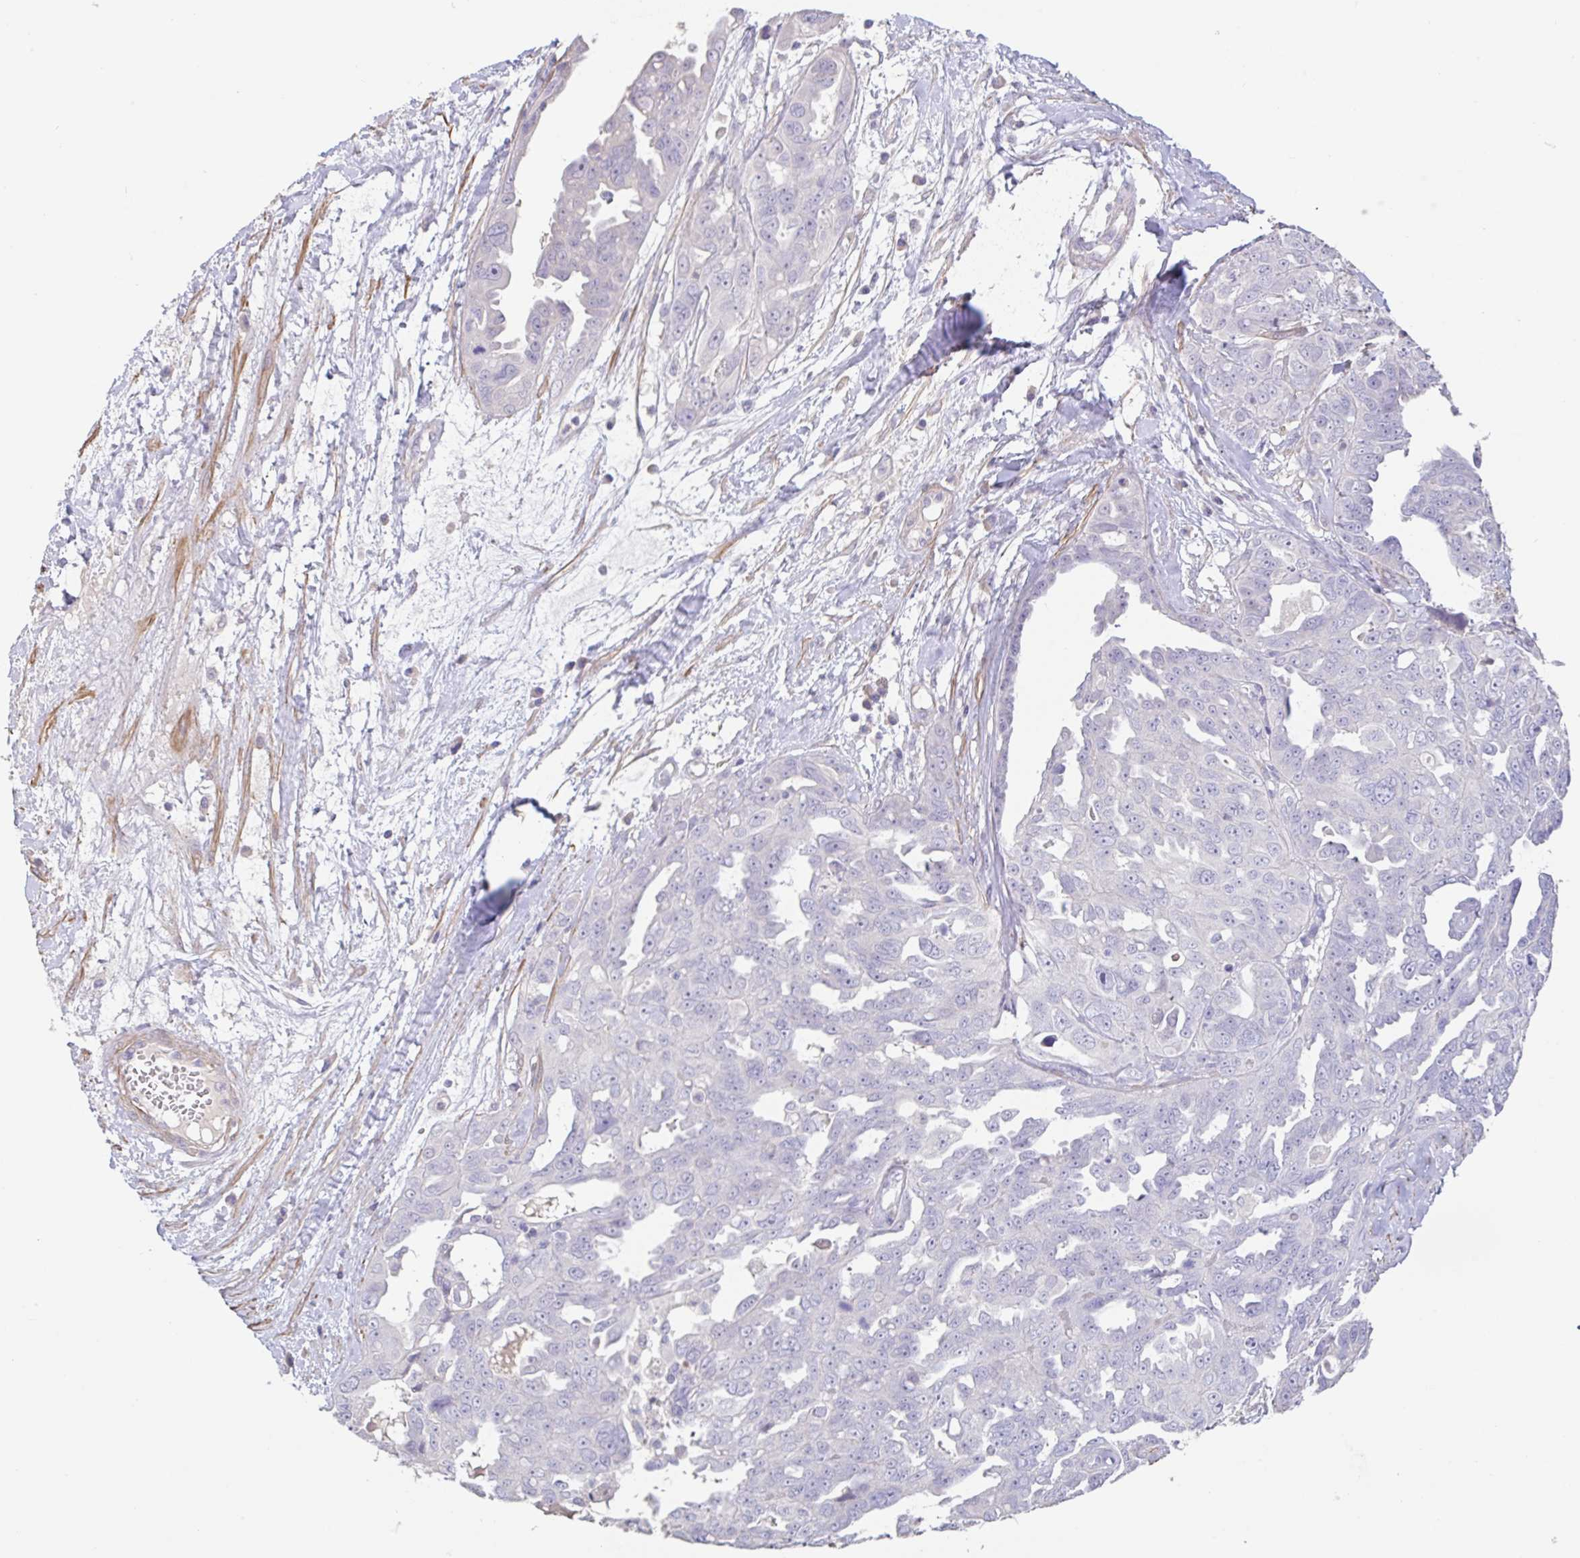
{"staining": {"intensity": "negative", "quantity": "none", "location": "none"}, "tissue": "ovarian cancer", "cell_type": "Tumor cells", "image_type": "cancer", "snomed": [{"axis": "morphology", "description": "Carcinoma, endometroid"}, {"axis": "topography", "description": "Ovary"}], "caption": "A photomicrograph of human ovarian cancer is negative for staining in tumor cells. (DAB IHC visualized using brightfield microscopy, high magnification).", "gene": "PYGM", "patient": {"sex": "female", "age": 70}}